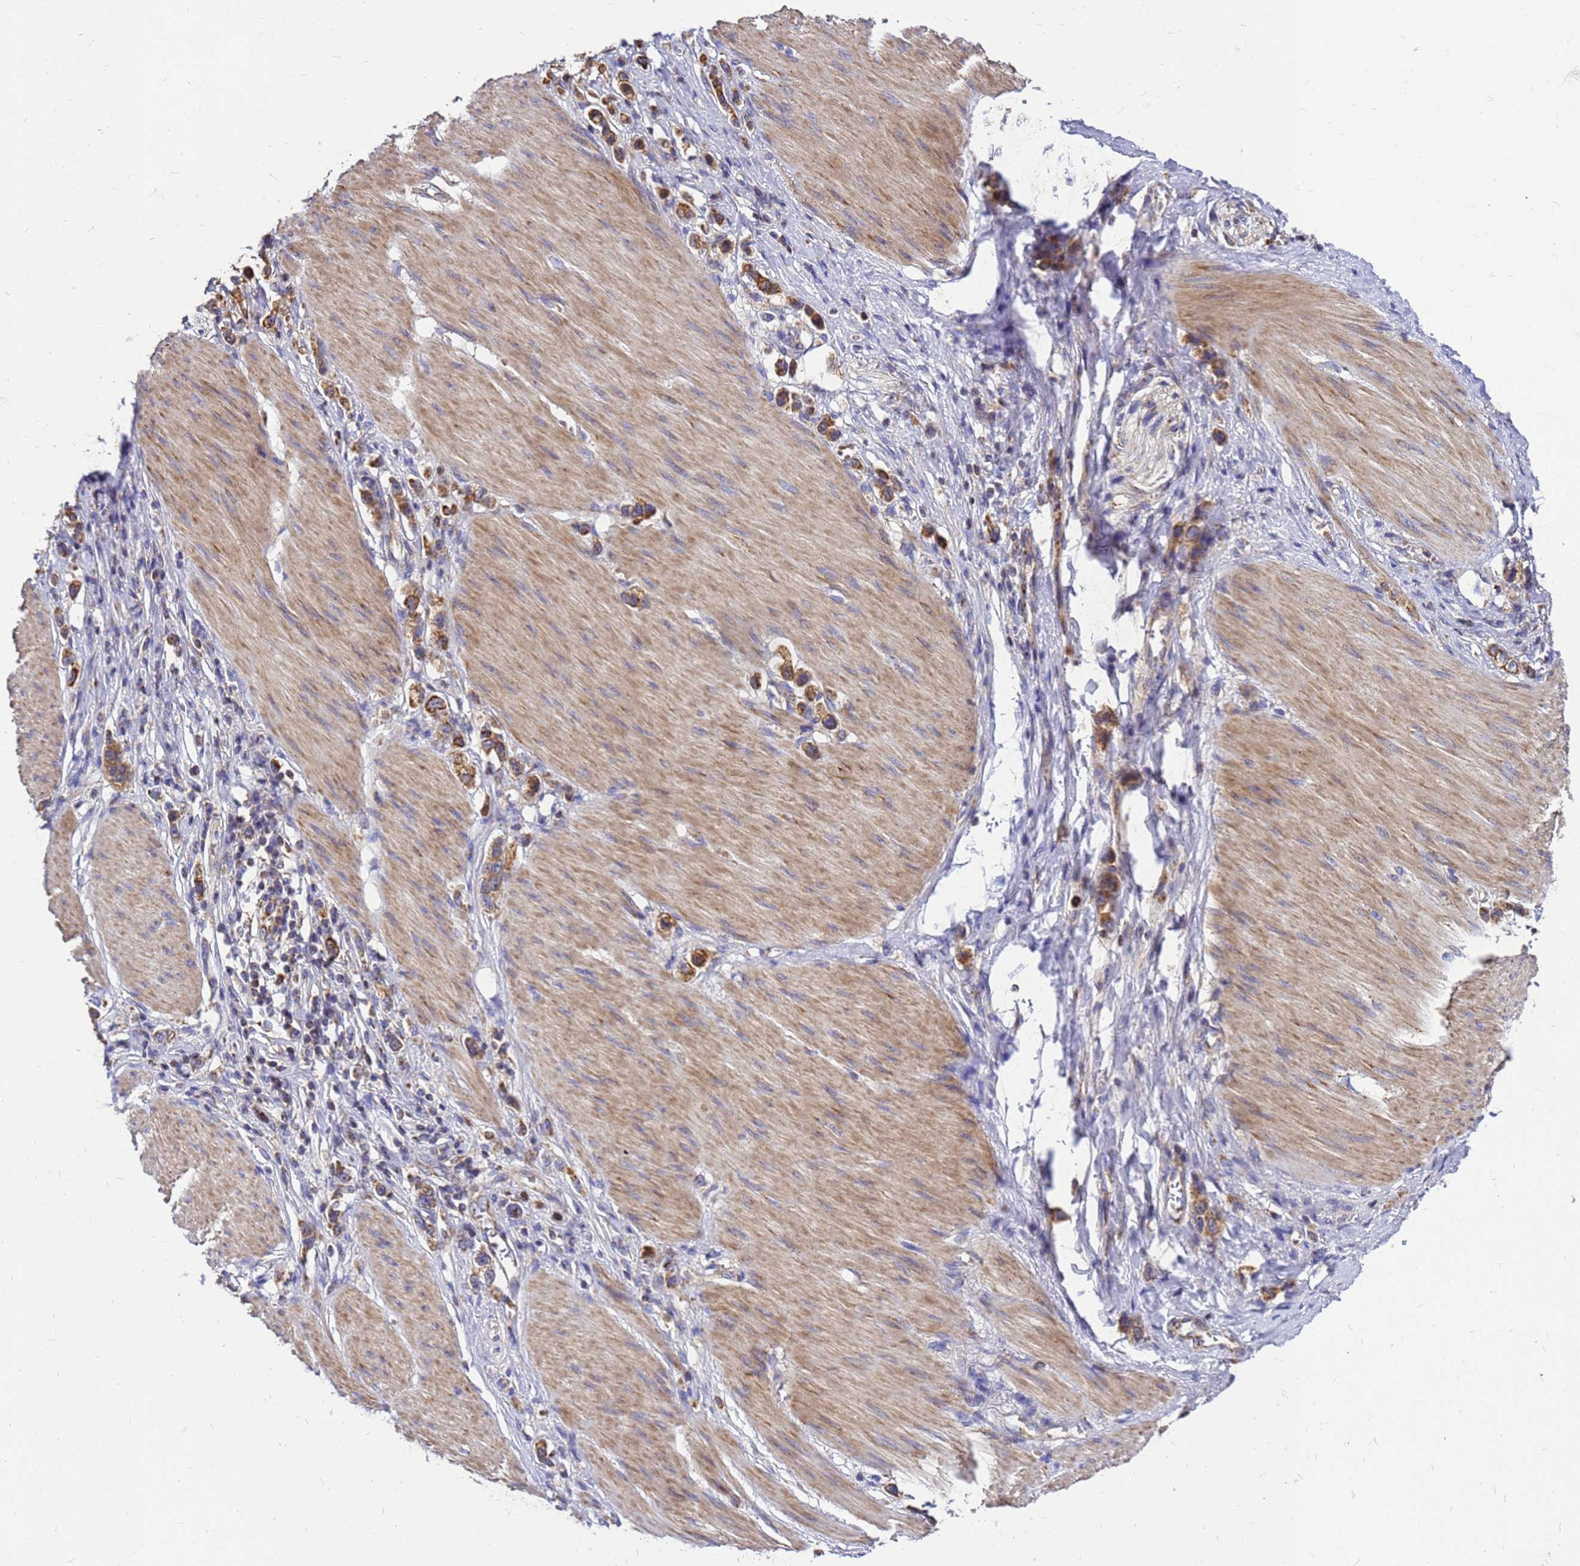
{"staining": {"intensity": "moderate", "quantity": ">75%", "location": "cytoplasmic/membranous"}, "tissue": "stomach cancer", "cell_type": "Tumor cells", "image_type": "cancer", "snomed": [{"axis": "morphology", "description": "Adenocarcinoma, NOS"}, {"axis": "topography", "description": "Stomach"}], "caption": "Immunohistochemistry staining of stomach adenocarcinoma, which reveals medium levels of moderate cytoplasmic/membranous positivity in approximately >75% of tumor cells indicating moderate cytoplasmic/membranous protein positivity. The staining was performed using DAB (brown) for protein detection and nuclei were counterstained in hematoxylin (blue).", "gene": "CMC4", "patient": {"sex": "female", "age": 65}}